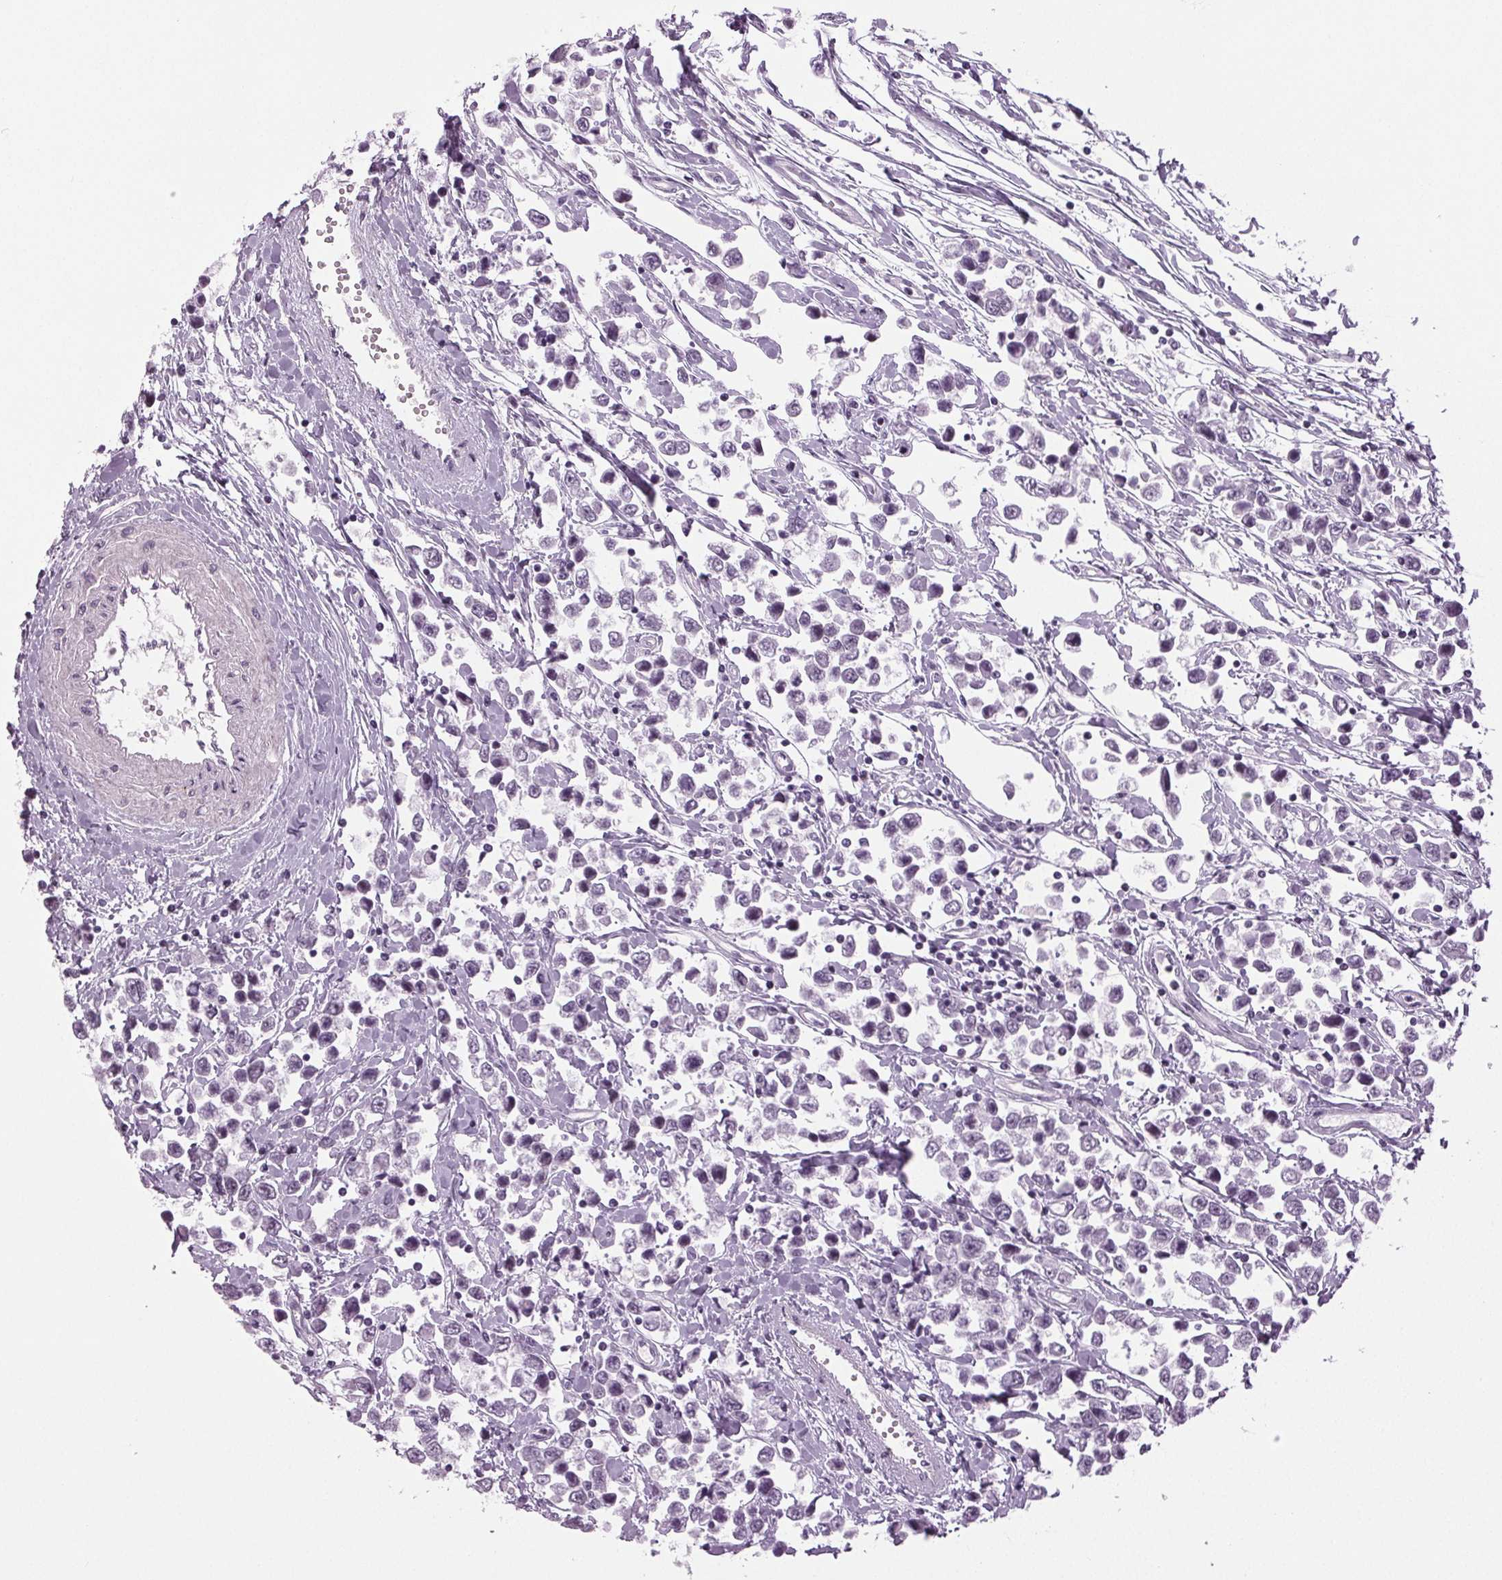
{"staining": {"intensity": "negative", "quantity": "none", "location": "none"}, "tissue": "testis cancer", "cell_type": "Tumor cells", "image_type": "cancer", "snomed": [{"axis": "morphology", "description": "Seminoma, NOS"}, {"axis": "topography", "description": "Testis"}], "caption": "Immunohistochemistry photomicrograph of neoplastic tissue: human testis seminoma stained with DAB (3,3'-diaminobenzidine) exhibits no significant protein positivity in tumor cells.", "gene": "DNAH12", "patient": {"sex": "male", "age": 34}}